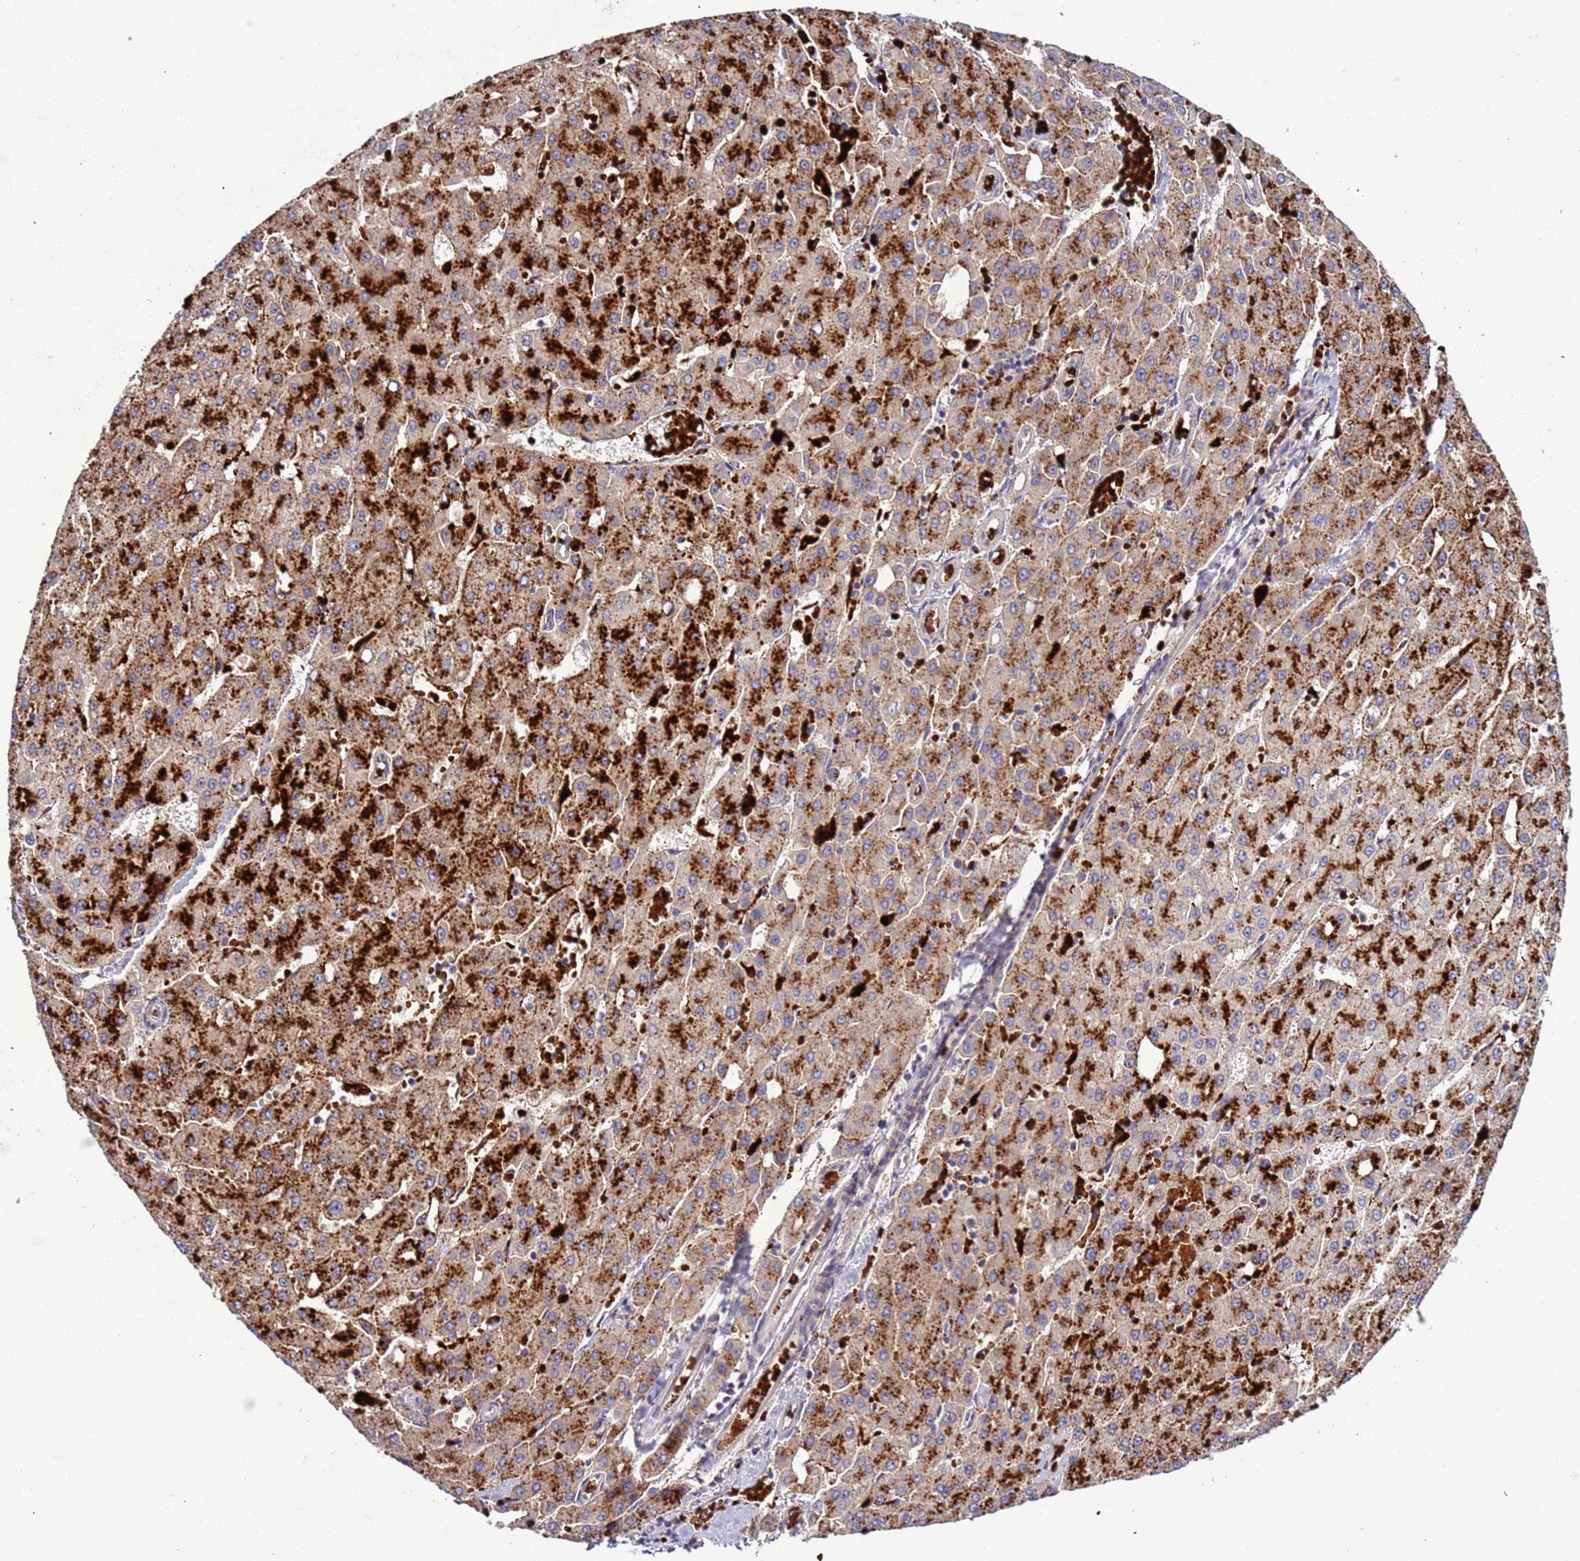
{"staining": {"intensity": "strong", "quantity": ">75%", "location": "cytoplasmic/membranous"}, "tissue": "liver cancer", "cell_type": "Tumor cells", "image_type": "cancer", "snomed": [{"axis": "morphology", "description": "Carcinoma, Hepatocellular, NOS"}, {"axis": "topography", "description": "Liver"}], "caption": "Hepatocellular carcinoma (liver) stained for a protein reveals strong cytoplasmic/membranous positivity in tumor cells. The protein of interest is stained brown, and the nuclei are stained in blue (DAB (3,3'-diaminobenzidine) IHC with brightfield microscopy, high magnification).", "gene": "VPS36", "patient": {"sex": "male", "age": 47}}